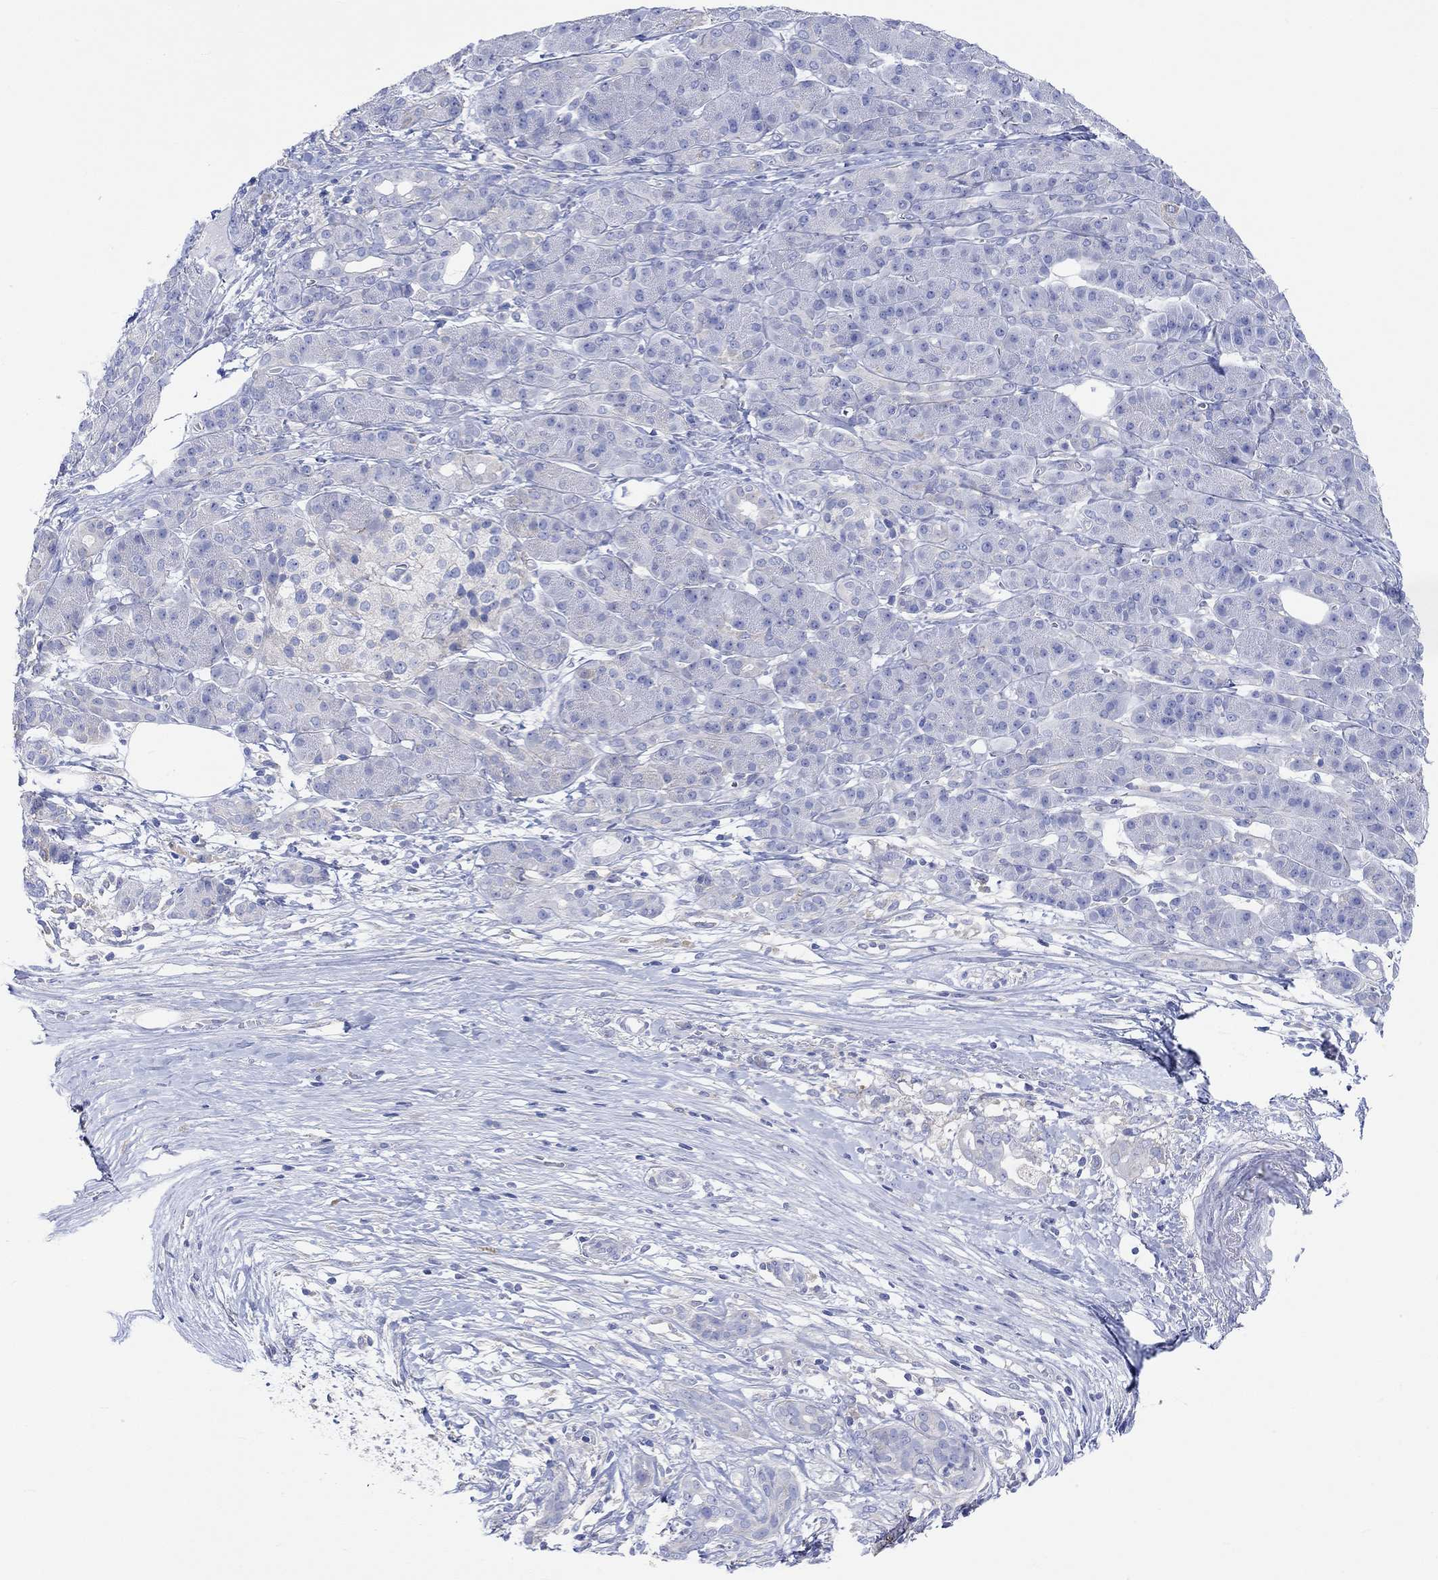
{"staining": {"intensity": "negative", "quantity": "none", "location": "none"}, "tissue": "pancreatic cancer", "cell_type": "Tumor cells", "image_type": "cancer", "snomed": [{"axis": "morphology", "description": "Adenocarcinoma, NOS"}, {"axis": "topography", "description": "Pancreas"}], "caption": "Protein analysis of pancreatic adenocarcinoma shows no significant positivity in tumor cells. Brightfield microscopy of immunohistochemistry (IHC) stained with DAB (3,3'-diaminobenzidine) (brown) and hematoxylin (blue), captured at high magnification.", "gene": "REEP6", "patient": {"sex": "male", "age": 61}}